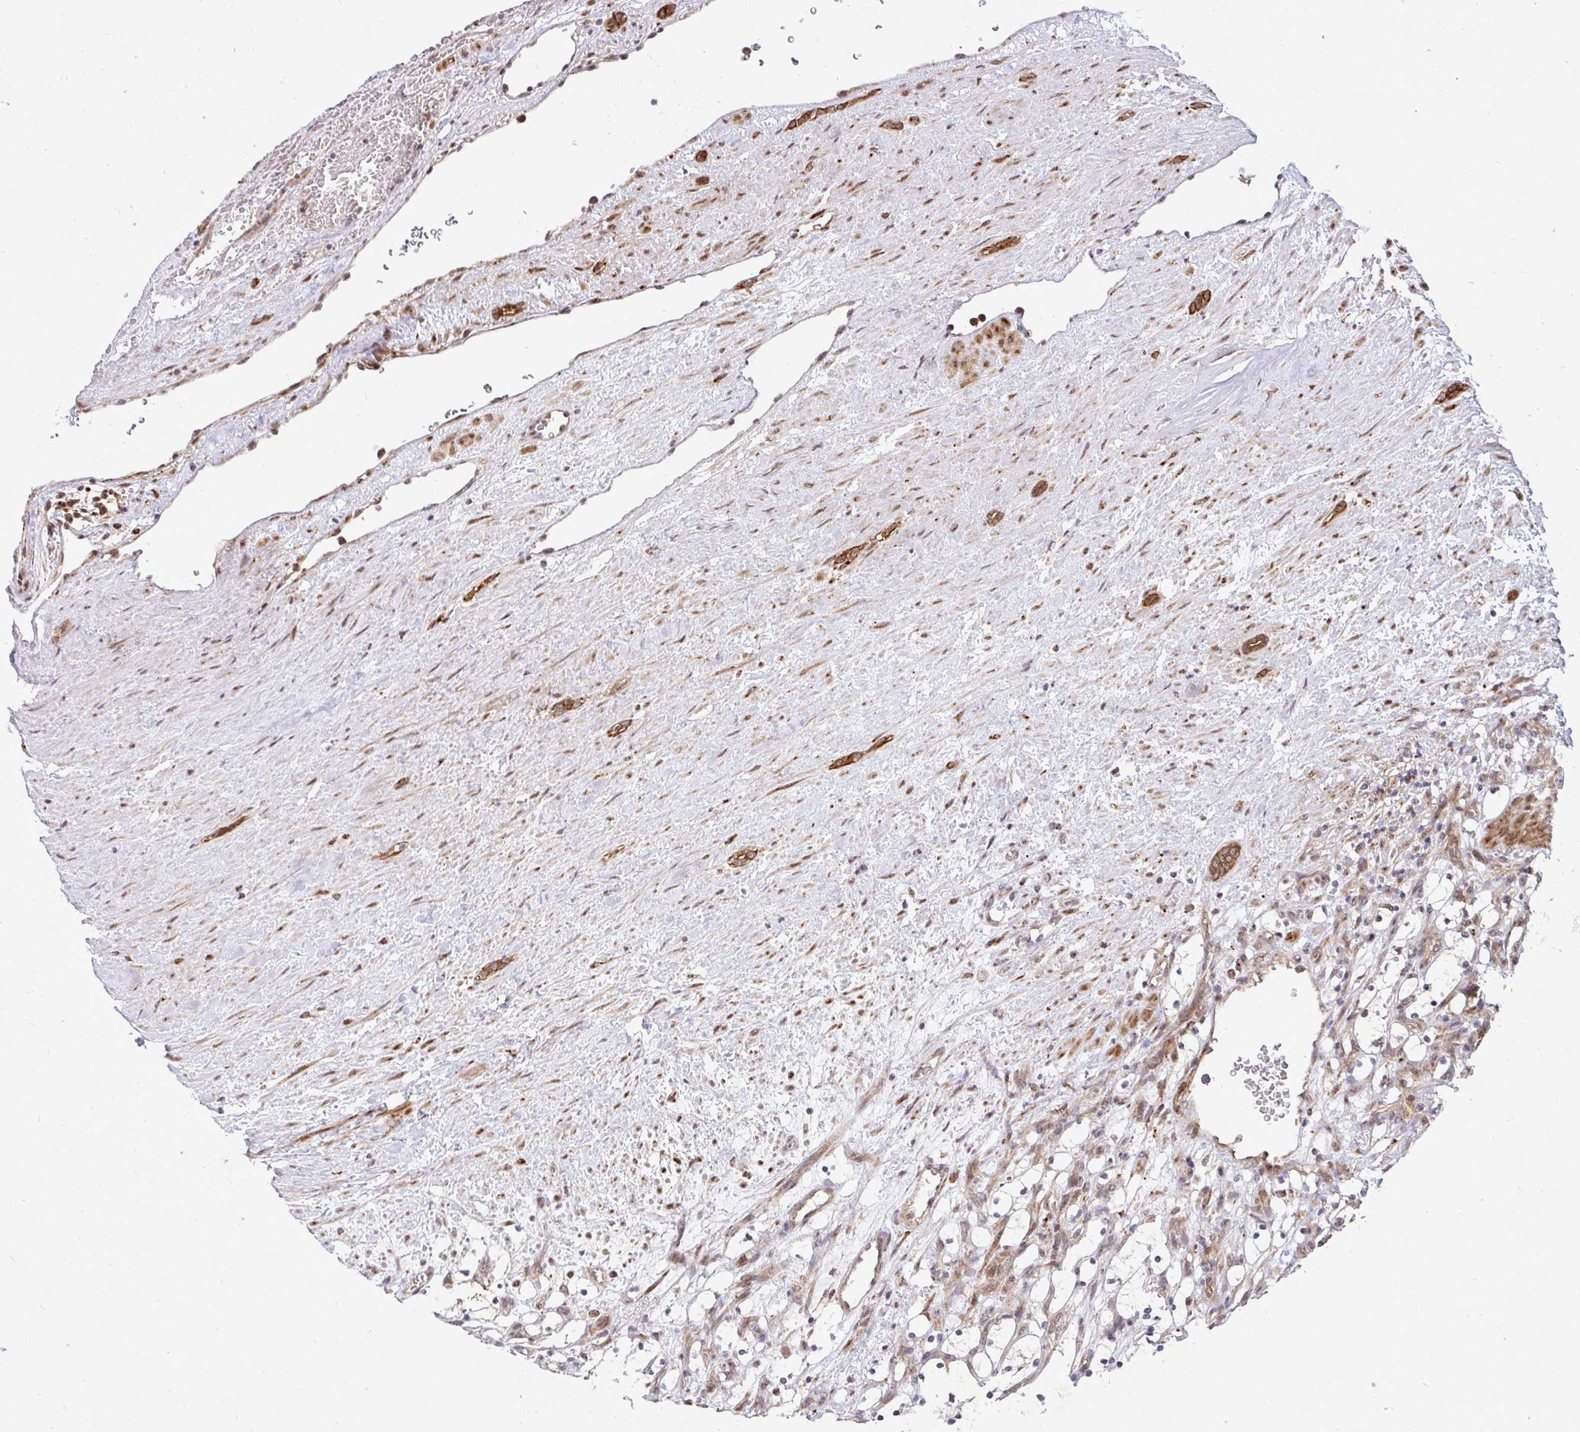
{"staining": {"intensity": "moderate", "quantity": "<25%", "location": "cytoplasmic/membranous"}, "tissue": "renal cancer", "cell_type": "Tumor cells", "image_type": "cancer", "snomed": [{"axis": "morphology", "description": "Adenocarcinoma, NOS"}, {"axis": "topography", "description": "Kidney"}], "caption": "Tumor cells reveal low levels of moderate cytoplasmic/membranous expression in approximately <25% of cells in adenocarcinoma (renal).", "gene": "TRIM44", "patient": {"sex": "female", "age": 69}}